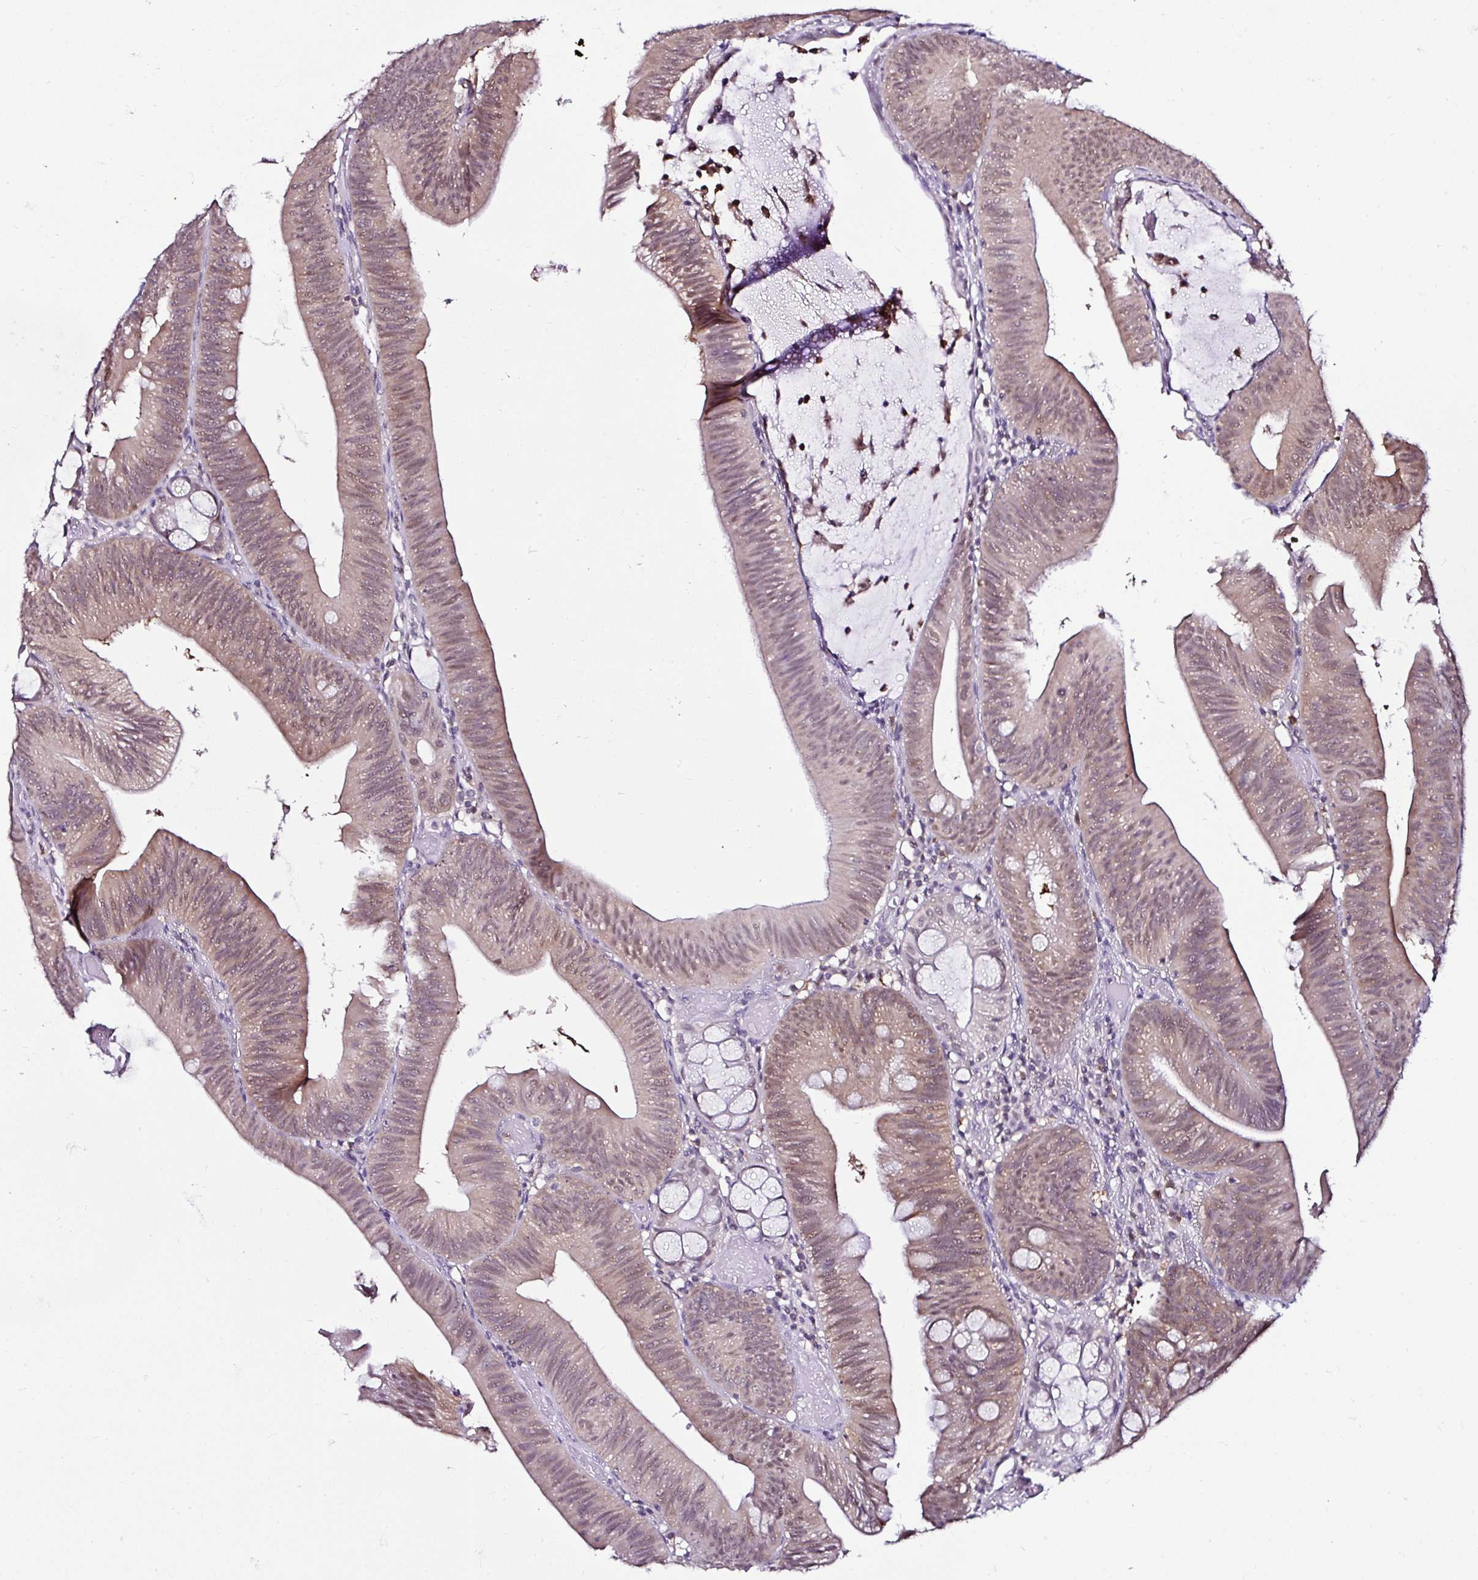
{"staining": {"intensity": "weak", "quantity": ">75%", "location": "cytoplasmic/membranous,nuclear"}, "tissue": "colorectal cancer", "cell_type": "Tumor cells", "image_type": "cancer", "snomed": [{"axis": "morphology", "description": "Adenocarcinoma, NOS"}, {"axis": "topography", "description": "Colon"}], "caption": "Colorectal cancer was stained to show a protein in brown. There is low levels of weak cytoplasmic/membranous and nuclear positivity in approximately >75% of tumor cells.", "gene": "PIN4", "patient": {"sex": "male", "age": 84}}